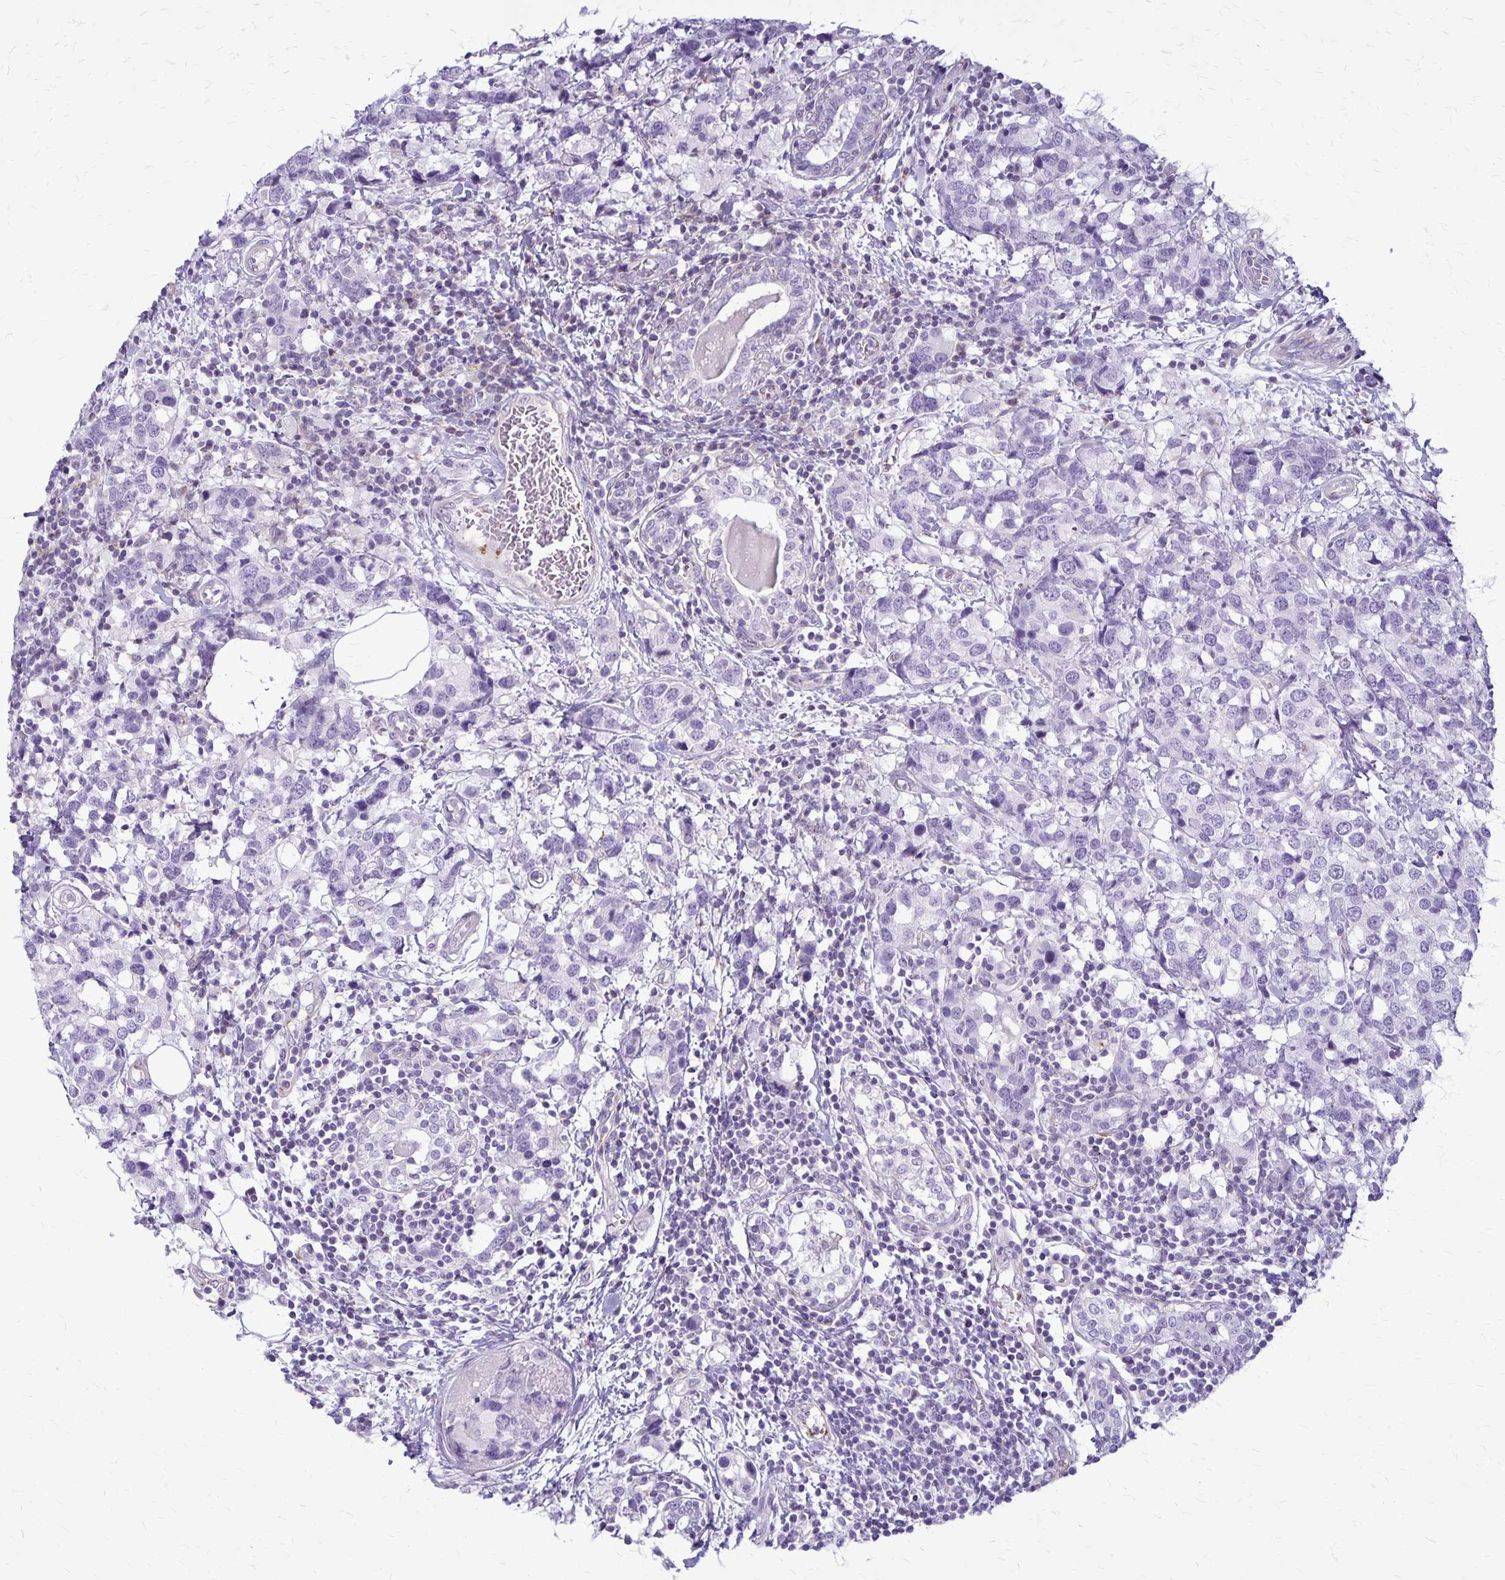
{"staining": {"intensity": "negative", "quantity": "none", "location": "none"}, "tissue": "breast cancer", "cell_type": "Tumor cells", "image_type": "cancer", "snomed": [{"axis": "morphology", "description": "Lobular carcinoma"}, {"axis": "topography", "description": "Breast"}], "caption": "This is an immunohistochemistry (IHC) histopathology image of human breast lobular carcinoma. There is no staining in tumor cells.", "gene": "GP9", "patient": {"sex": "female", "age": 59}}